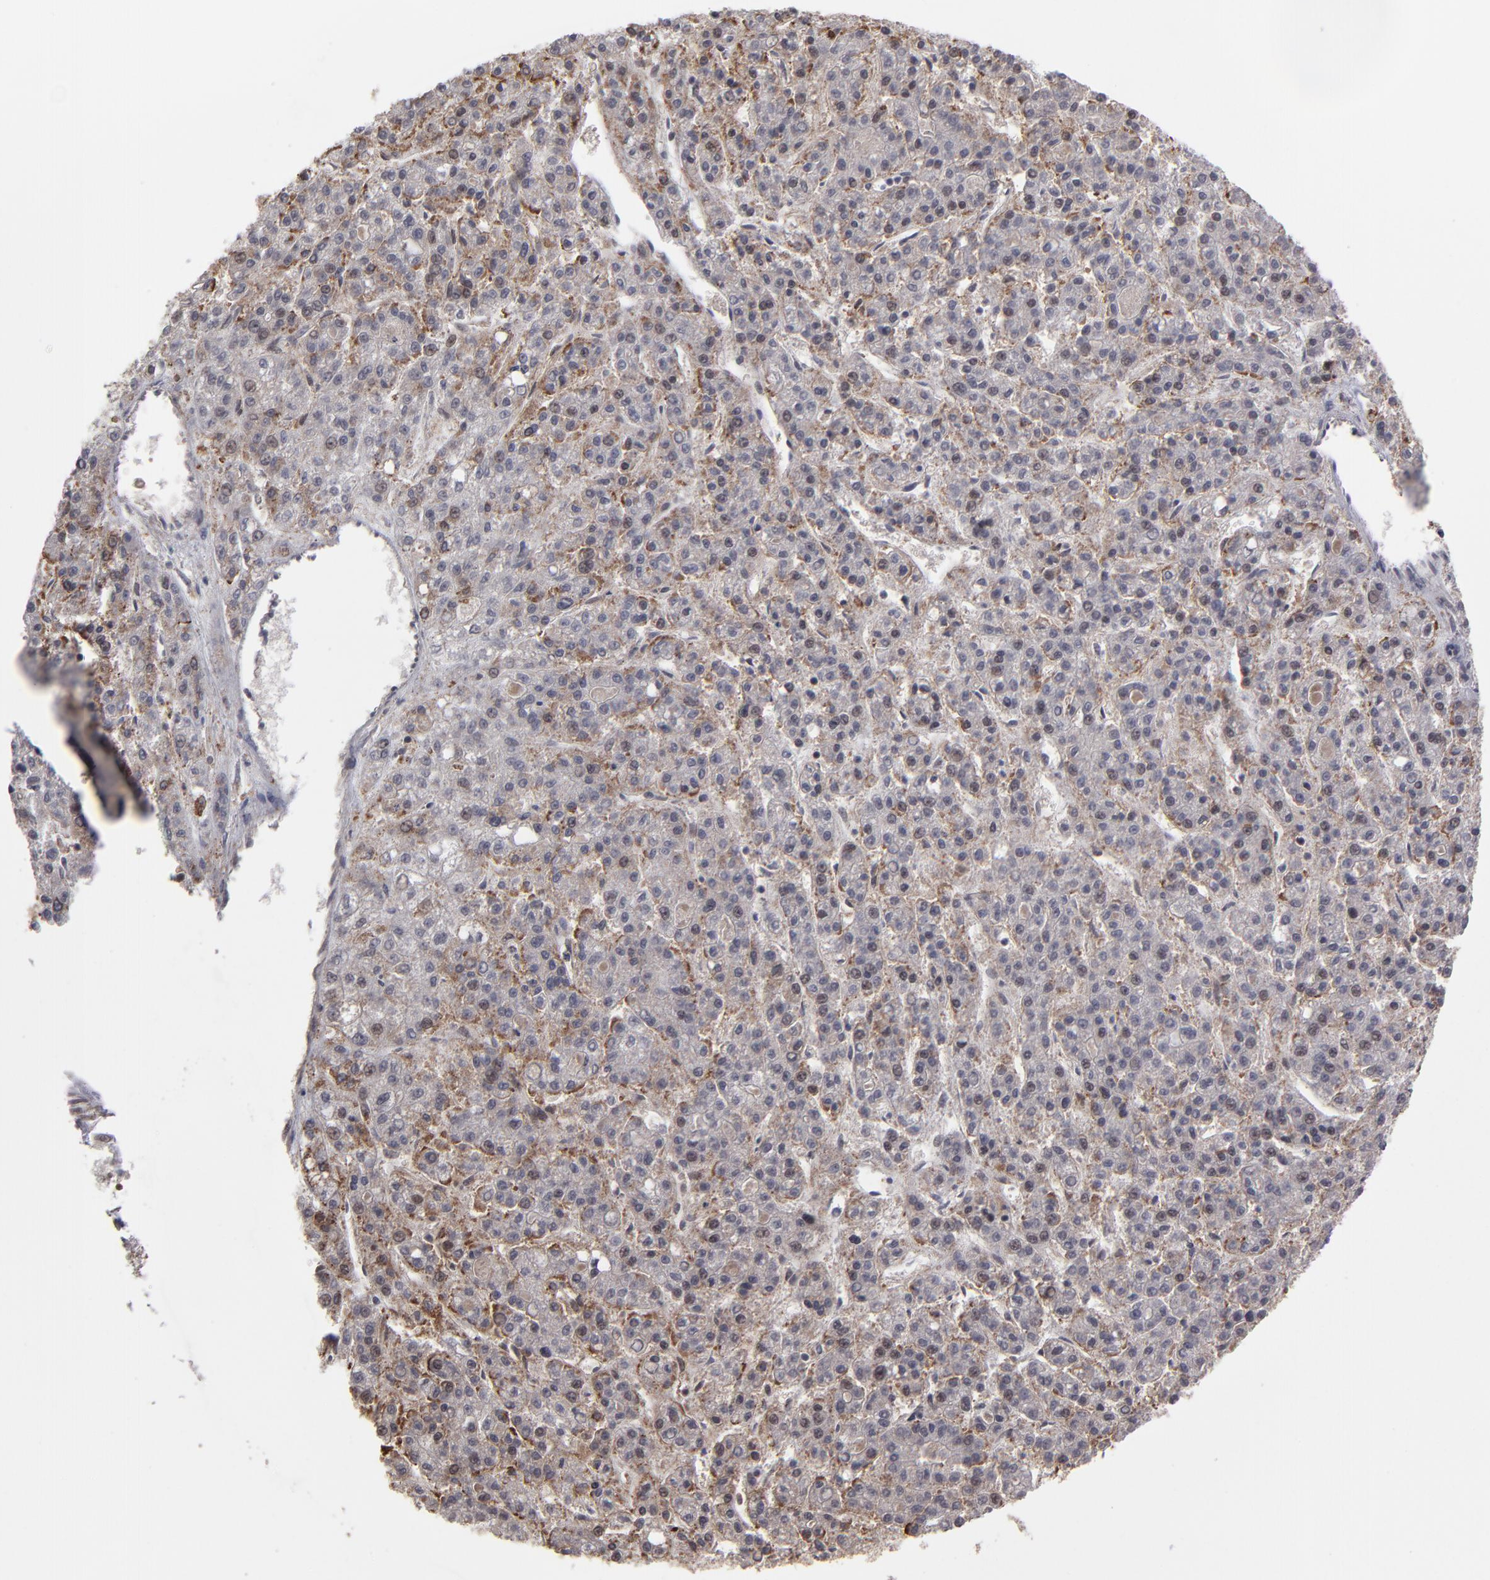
{"staining": {"intensity": "weak", "quantity": "25%-75%", "location": "cytoplasmic/membranous"}, "tissue": "liver cancer", "cell_type": "Tumor cells", "image_type": "cancer", "snomed": [{"axis": "morphology", "description": "Carcinoma, Hepatocellular, NOS"}, {"axis": "topography", "description": "Liver"}], "caption": "Liver cancer (hepatocellular carcinoma) stained for a protein exhibits weak cytoplasmic/membranous positivity in tumor cells.", "gene": "UBE2L6", "patient": {"sex": "male", "age": 70}}